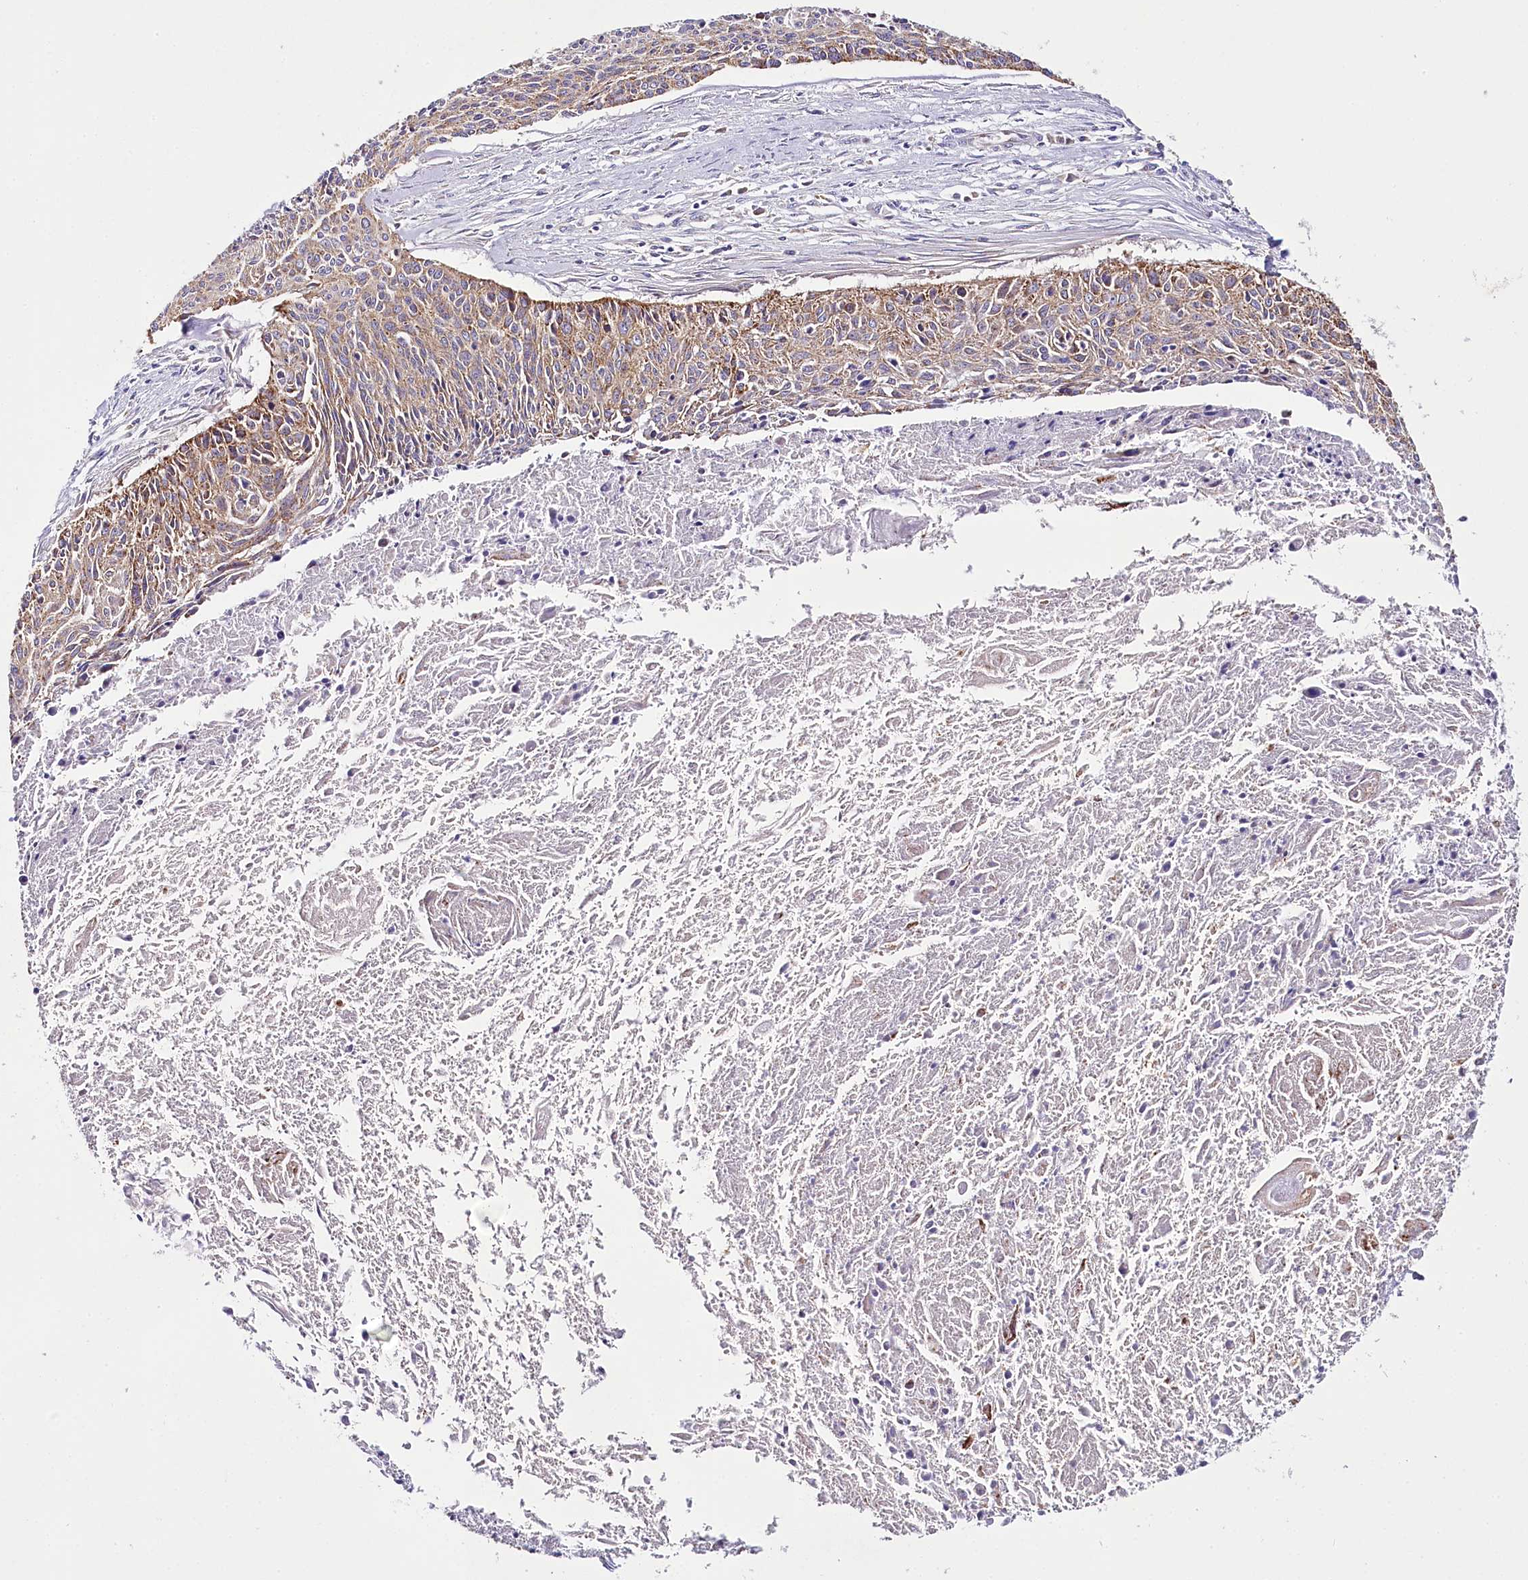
{"staining": {"intensity": "moderate", "quantity": ">75%", "location": "cytoplasmic/membranous"}, "tissue": "cervical cancer", "cell_type": "Tumor cells", "image_type": "cancer", "snomed": [{"axis": "morphology", "description": "Squamous cell carcinoma, NOS"}, {"axis": "topography", "description": "Cervix"}], "caption": "DAB immunohistochemical staining of human cervical cancer shows moderate cytoplasmic/membranous protein positivity in approximately >75% of tumor cells.", "gene": "THUMPD3", "patient": {"sex": "female", "age": 55}}